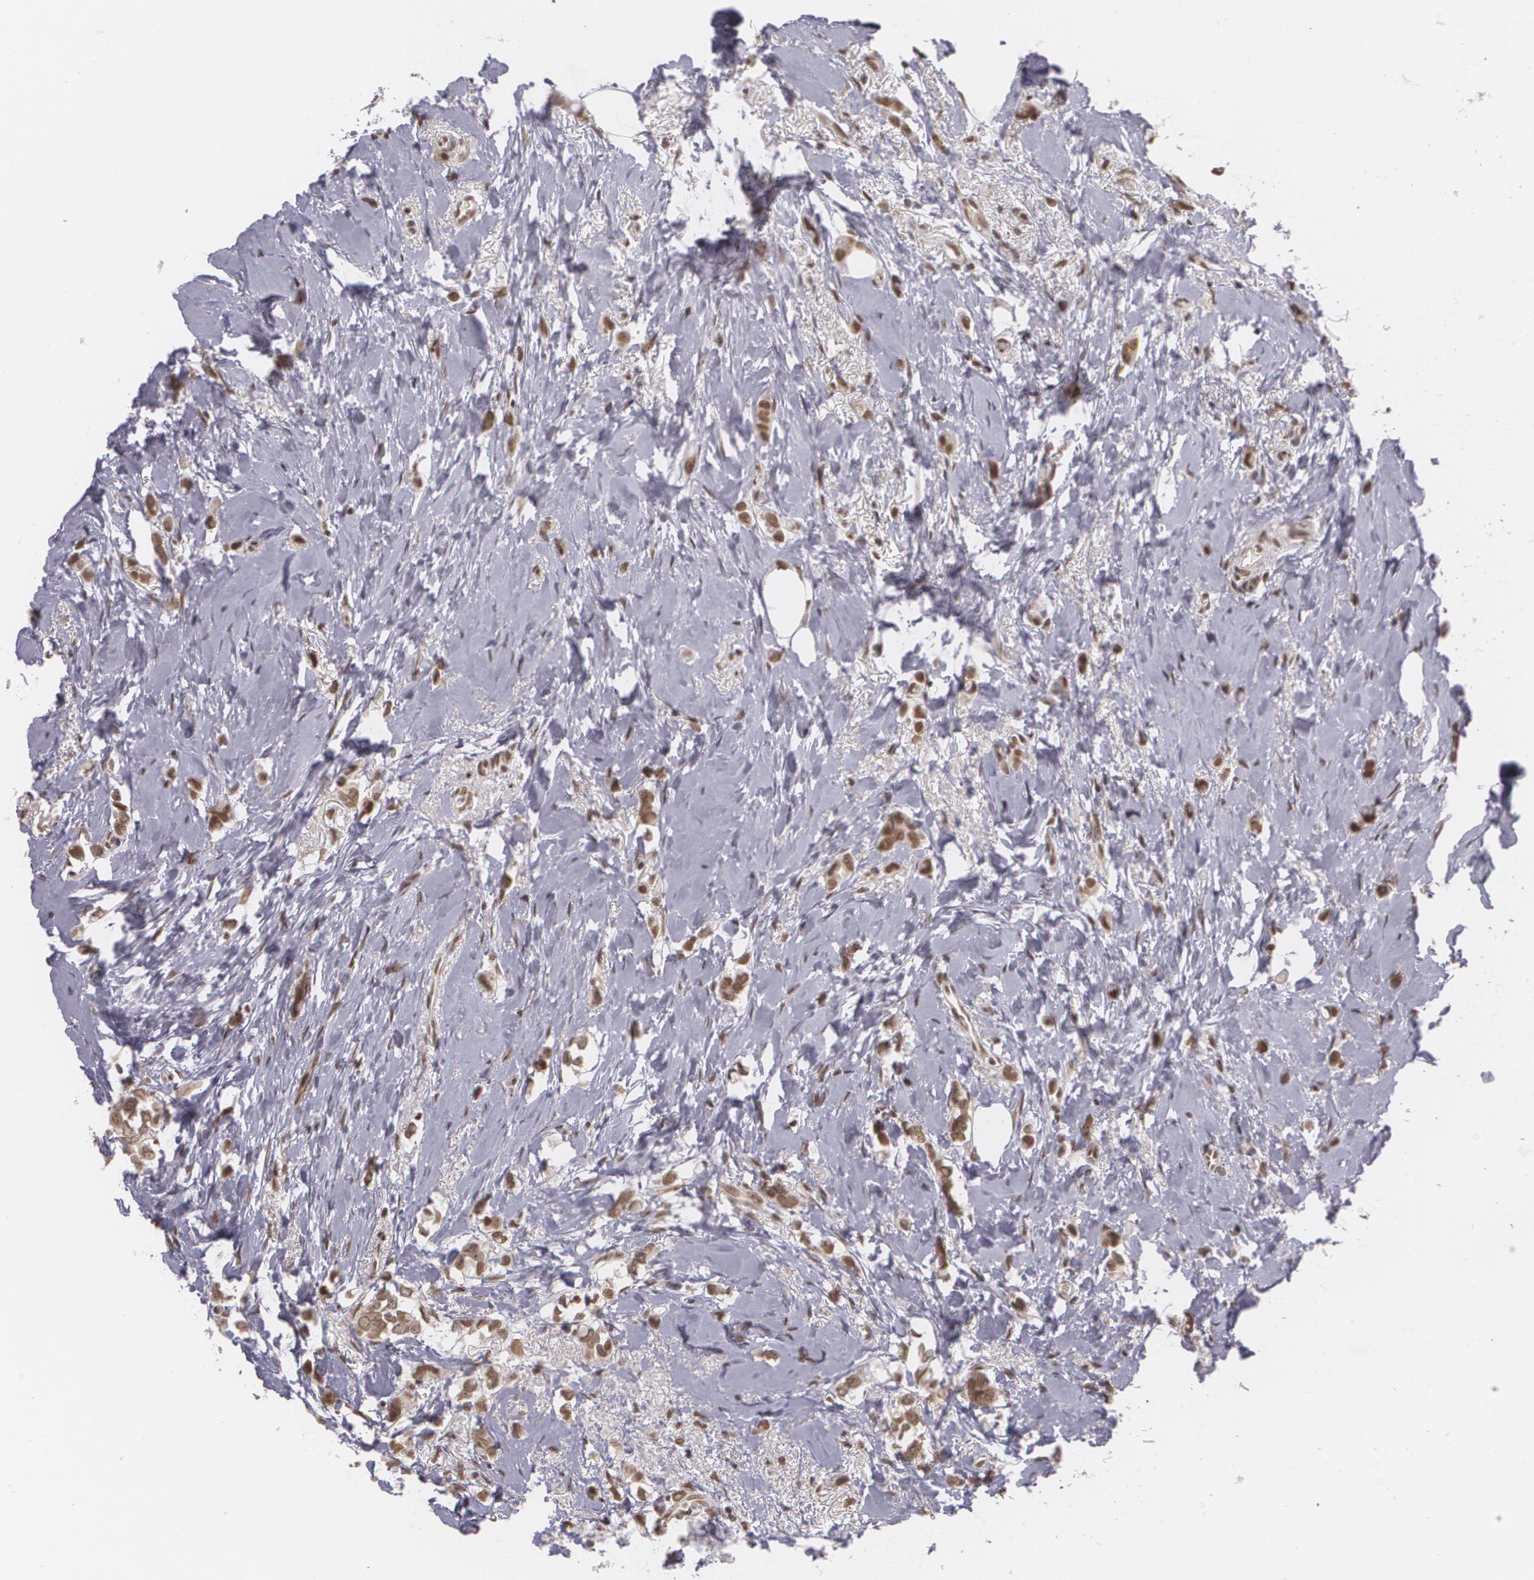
{"staining": {"intensity": "moderate", "quantity": "25%-75%", "location": "nuclear"}, "tissue": "breast cancer", "cell_type": "Tumor cells", "image_type": "cancer", "snomed": [{"axis": "morphology", "description": "Duct carcinoma"}, {"axis": "topography", "description": "Breast"}], "caption": "High-power microscopy captured an immunohistochemistry (IHC) image of breast cancer (infiltrating ductal carcinoma), revealing moderate nuclear staining in about 25%-75% of tumor cells.", "gene": "ALX1", "patient": {"sex": "female", "age": 72}}